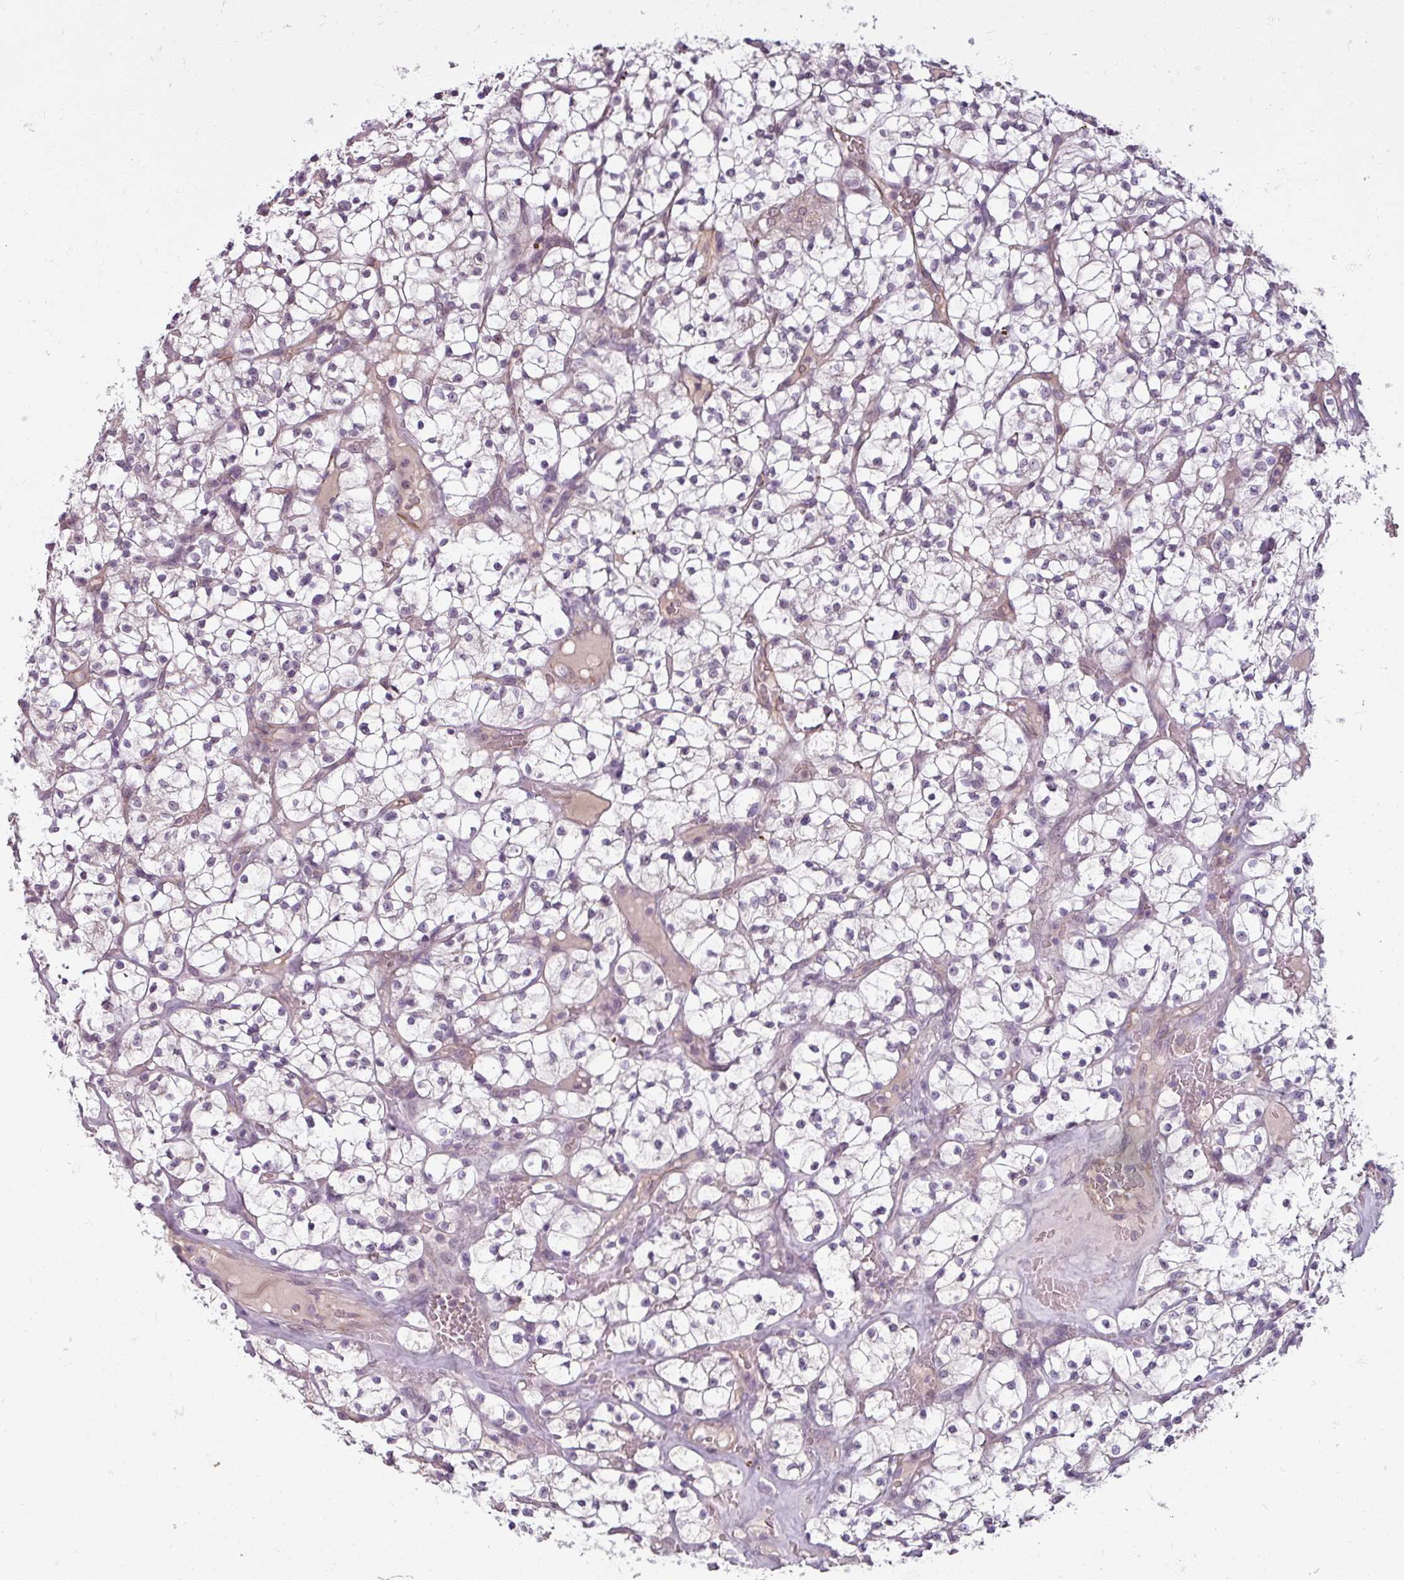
{"staining": {"intensity": "weak", "quantity": "<25%", "location": "nuclear"}, "tissue": "renal cancer", "cell_type": "Tumor cells", "image_type": "cancer", "snomed": [{"axis": "morphology", "description": "Adenocarcinoma, NOS"}, {"axis": "topography", "description": "Kidney"}], "caption": "There is no significant expression in tumor cells of renal adenocarcinoma. (DAB immunohistochemistry with hematoxylin counter stain).", "gene": "UVSSA", "patient": {"sex": "female", "age": 64}}